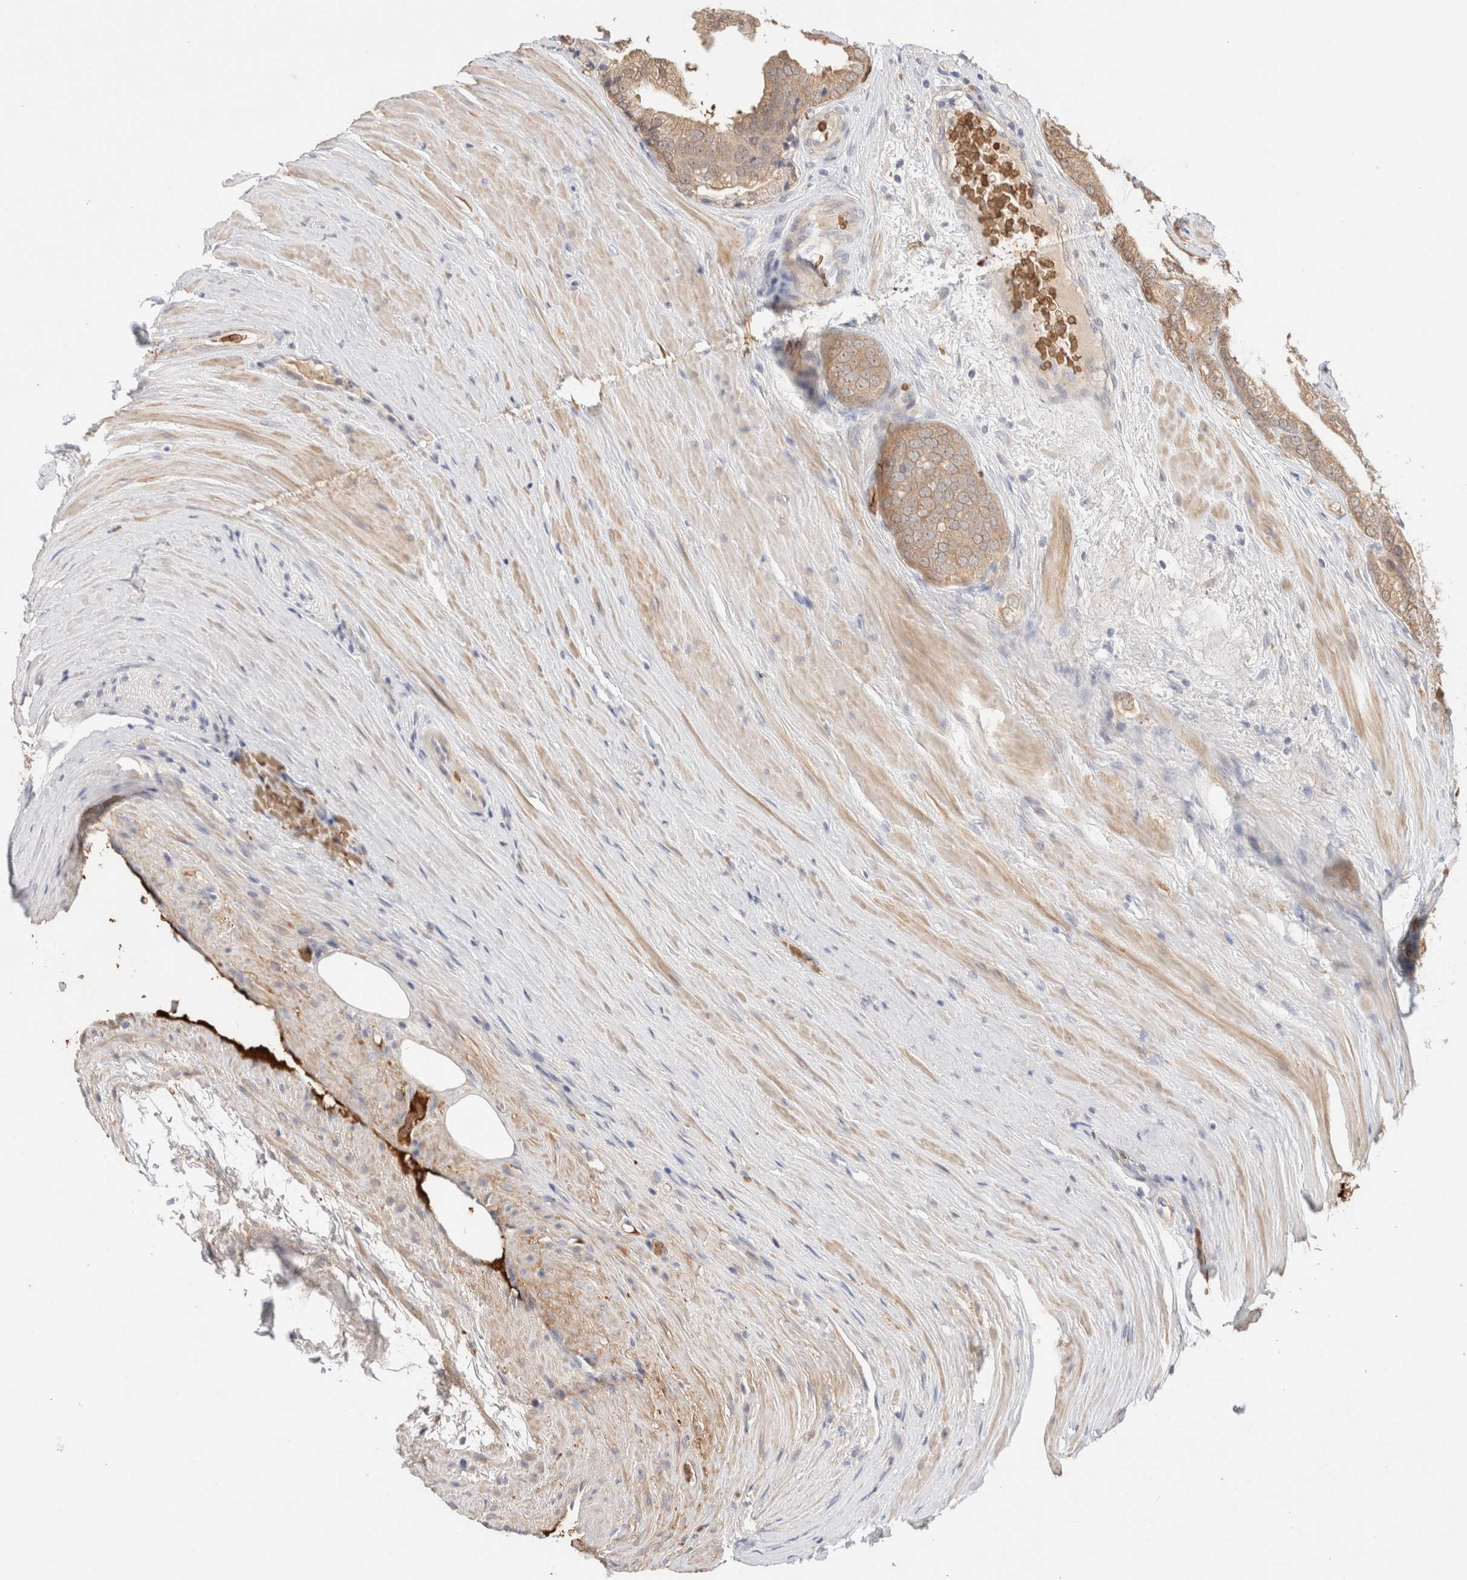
{"staining": {"intensity": "moderate", "quantity": ">75%", "location": "cytoplasmic/membranous"}, "tissue": "prostate cancer", "cell_type": "Tumor cells", "image_type": "cancer", "snomed": [{"axis": "morphology", "description": "Adenocarcinoma, High grade"}, {"axis": "topography", "description": "Prostate"}], "caption": "Moderate cytoplasmic/membranous staining is seen in about >75% of tumor cells in prostate adenocarcinoma (high-grade). Using DAB (brown) and hematoxylin (blue) stains, captured at high magnification using brightfield microscopy.", "gene": "MST1", "patient": {"sex": "male", "age": 50}}